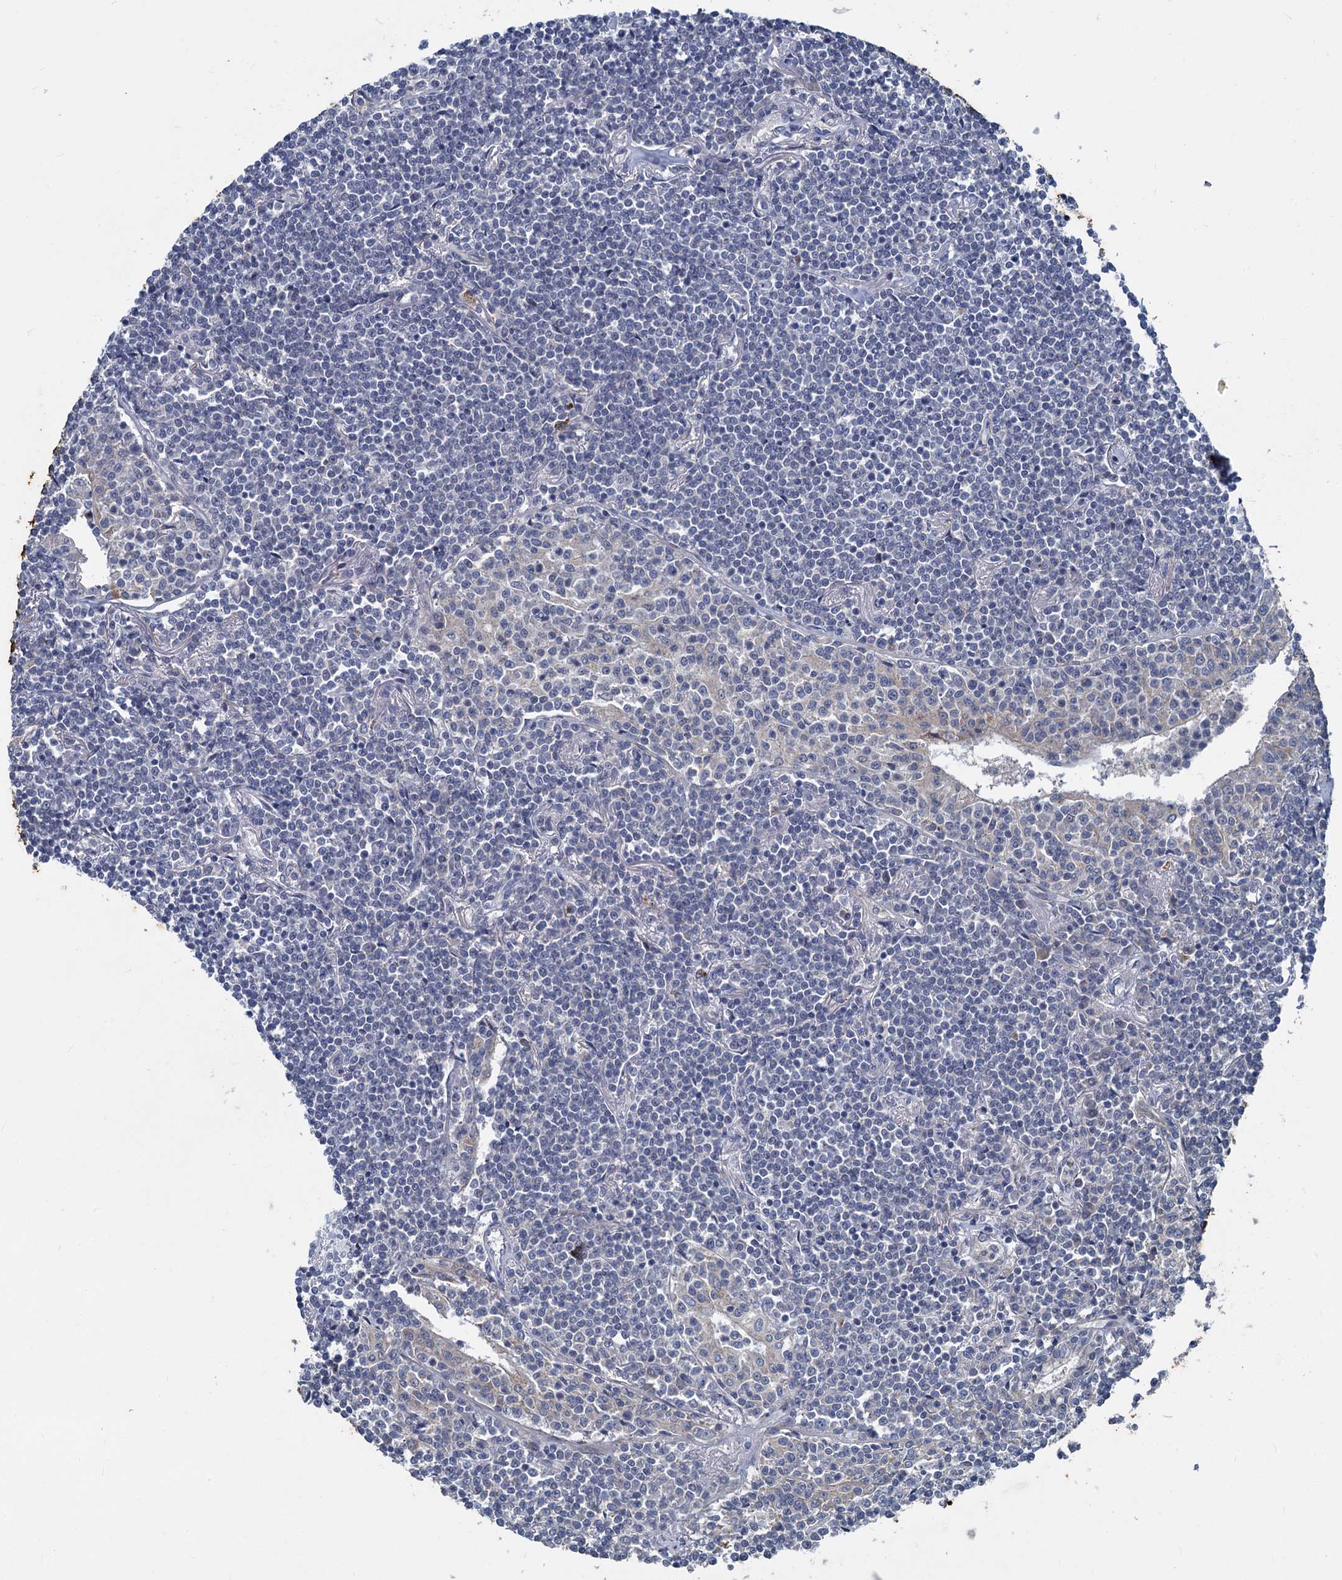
{"staining": {"intensity": "negative", "quantity": "none", "location": "none"}, "tissue": "lymphoma", "cell_type": "Tumor cells", "image_type": "cancer", "snomed": [{"axis": "morphology", "description": "Malignant lymphoma, non-Hodgkin's type, Low grade"}, {"axis": "topography", "description": "Lung"}], "caption": "Immunohistochemistry (IHC) histopathology image of neoplastic tissue: lymphoma stained with DAB displays no significant protein expression in tumor cells.", "gene": "SLC2A7", "patient": {"sex": "female", "age": 71}}